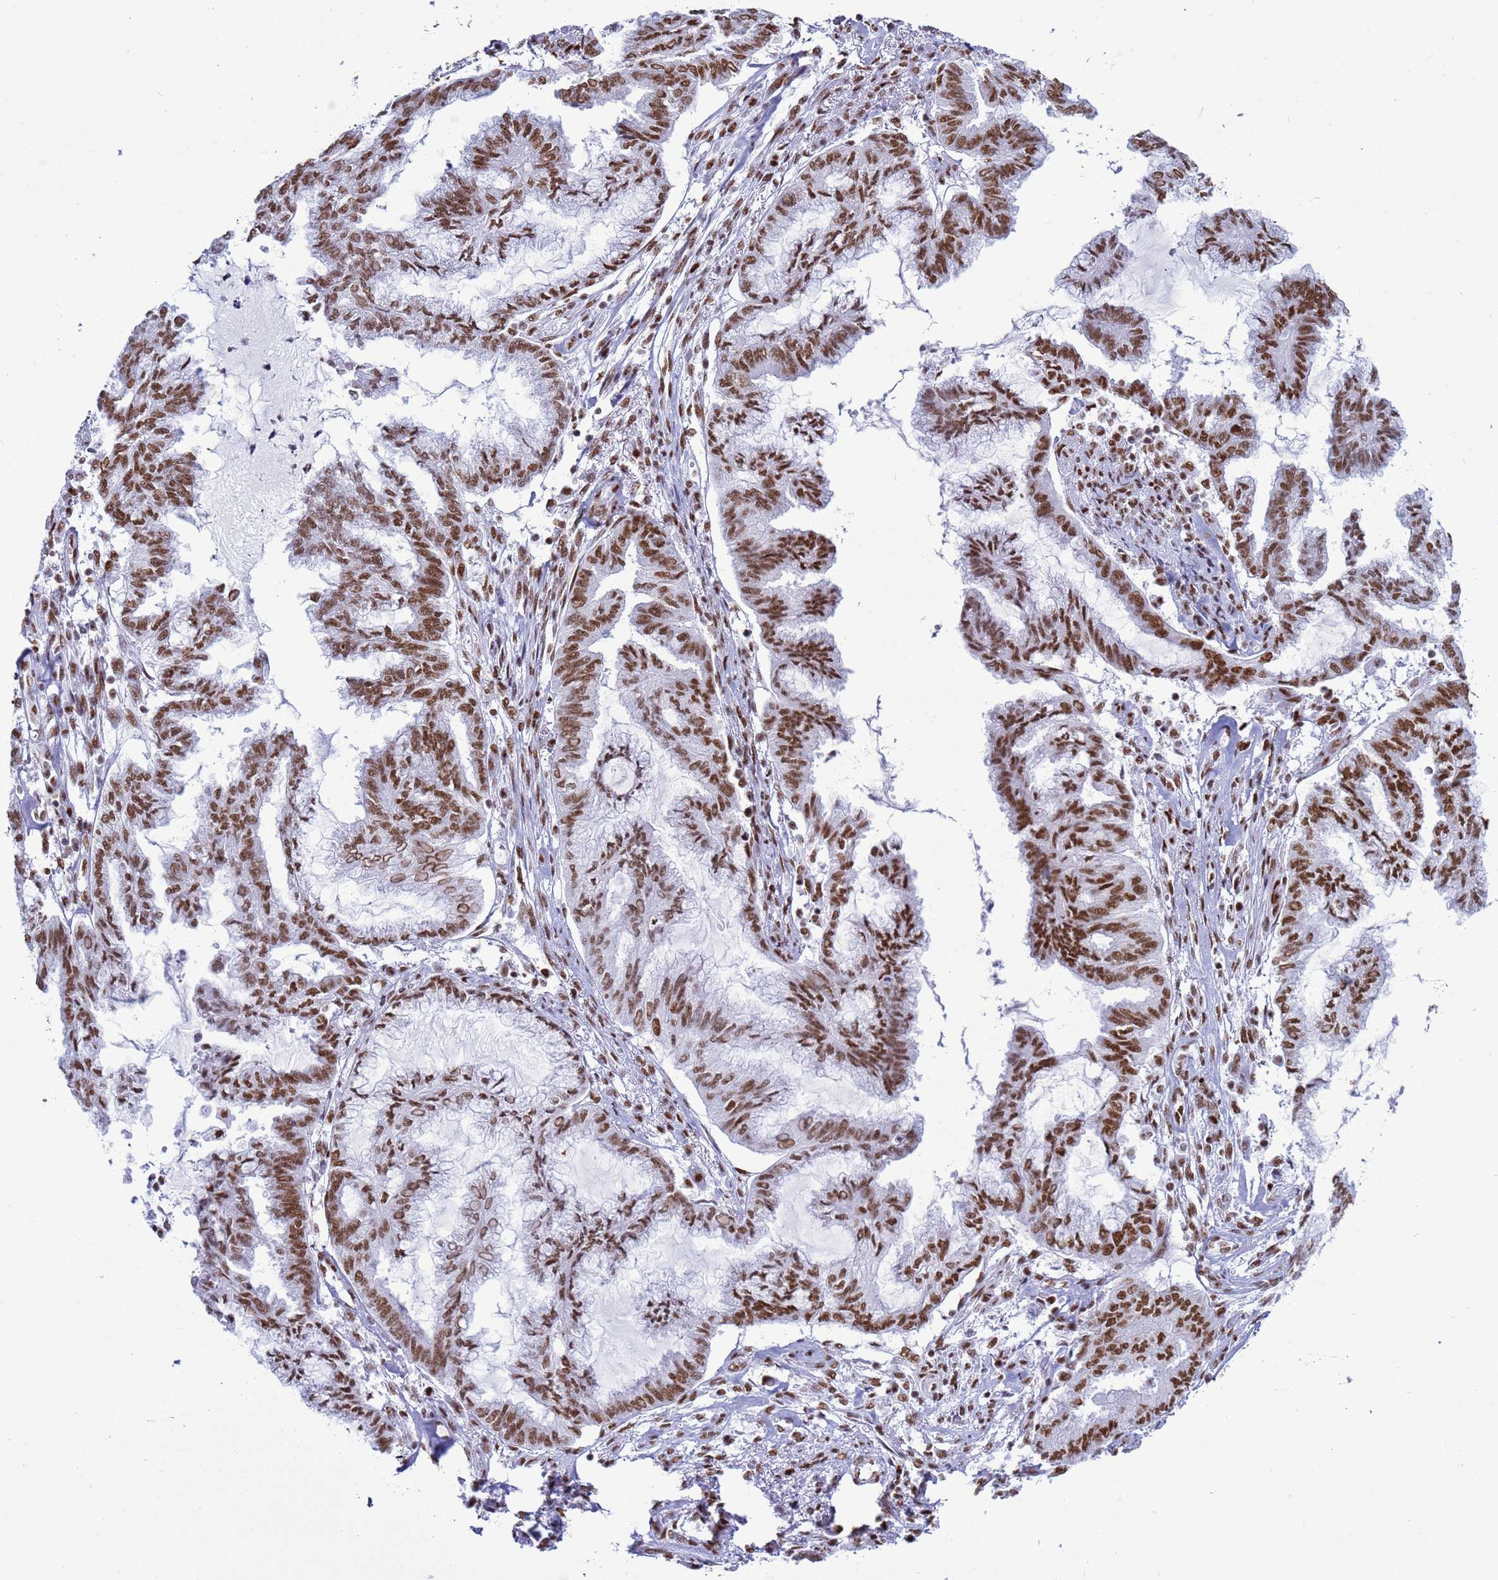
{"staining": {"intensity": "moderate", "quantity": ">75%", "location": "nuclear"}, "tissue": "endometrial cancer", "cell_type": "Tumor cells", "image_type": "cancer", "snomed": [{"axis": "morphology", "description": "Adenocarcinoma, NOS"}, {"axis": "topography", "description": "Endometrium"}], "caption": "Brown immunohistochemical staining in human adenocarcinoma (endometrial) exhibits moderate nuclear expression in approximately >75% of tumor cells.", "gene": "RALY", "patient": {"sex": "female", "age": 86}}